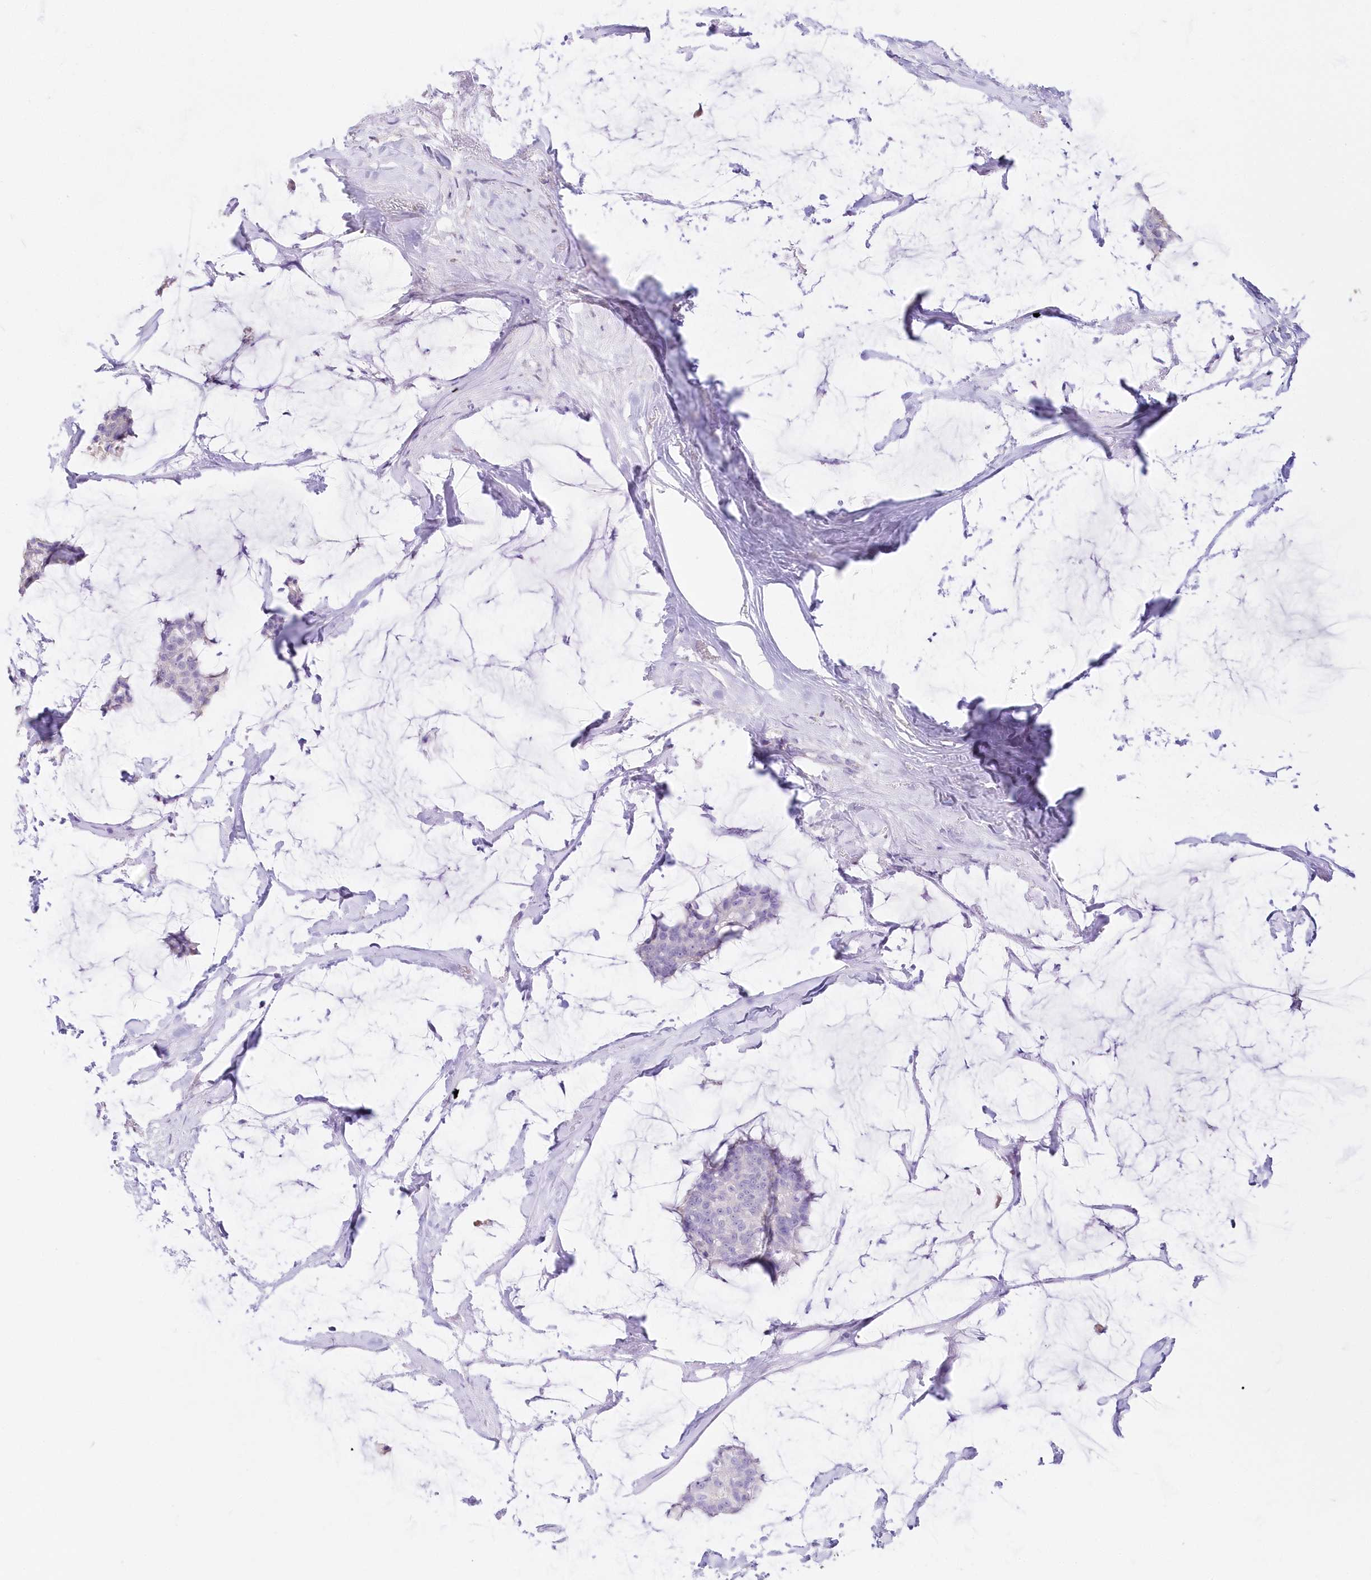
{"staining": {"intensity": "negative", "quantity": "none", "location": "none"}, "tissue": "breast cancer", "cell_type": "Tumor cells", "image_type": "cancer", "snomed": [{"axis": "morphology", "description": "Duct carcinoma"}, {"axis": "topography", "description": "Breast"}], "caption": "IHC histopathology image of neoplastic tissue: human breast cancer (infiltrating ductal carcinoma) stained with DAB (3,3'-diaminobenzidine) exhibits no significant protein staining in tumor cells.", "gene": "STK17B", "patient": {"sex": "female", "age": 93}}